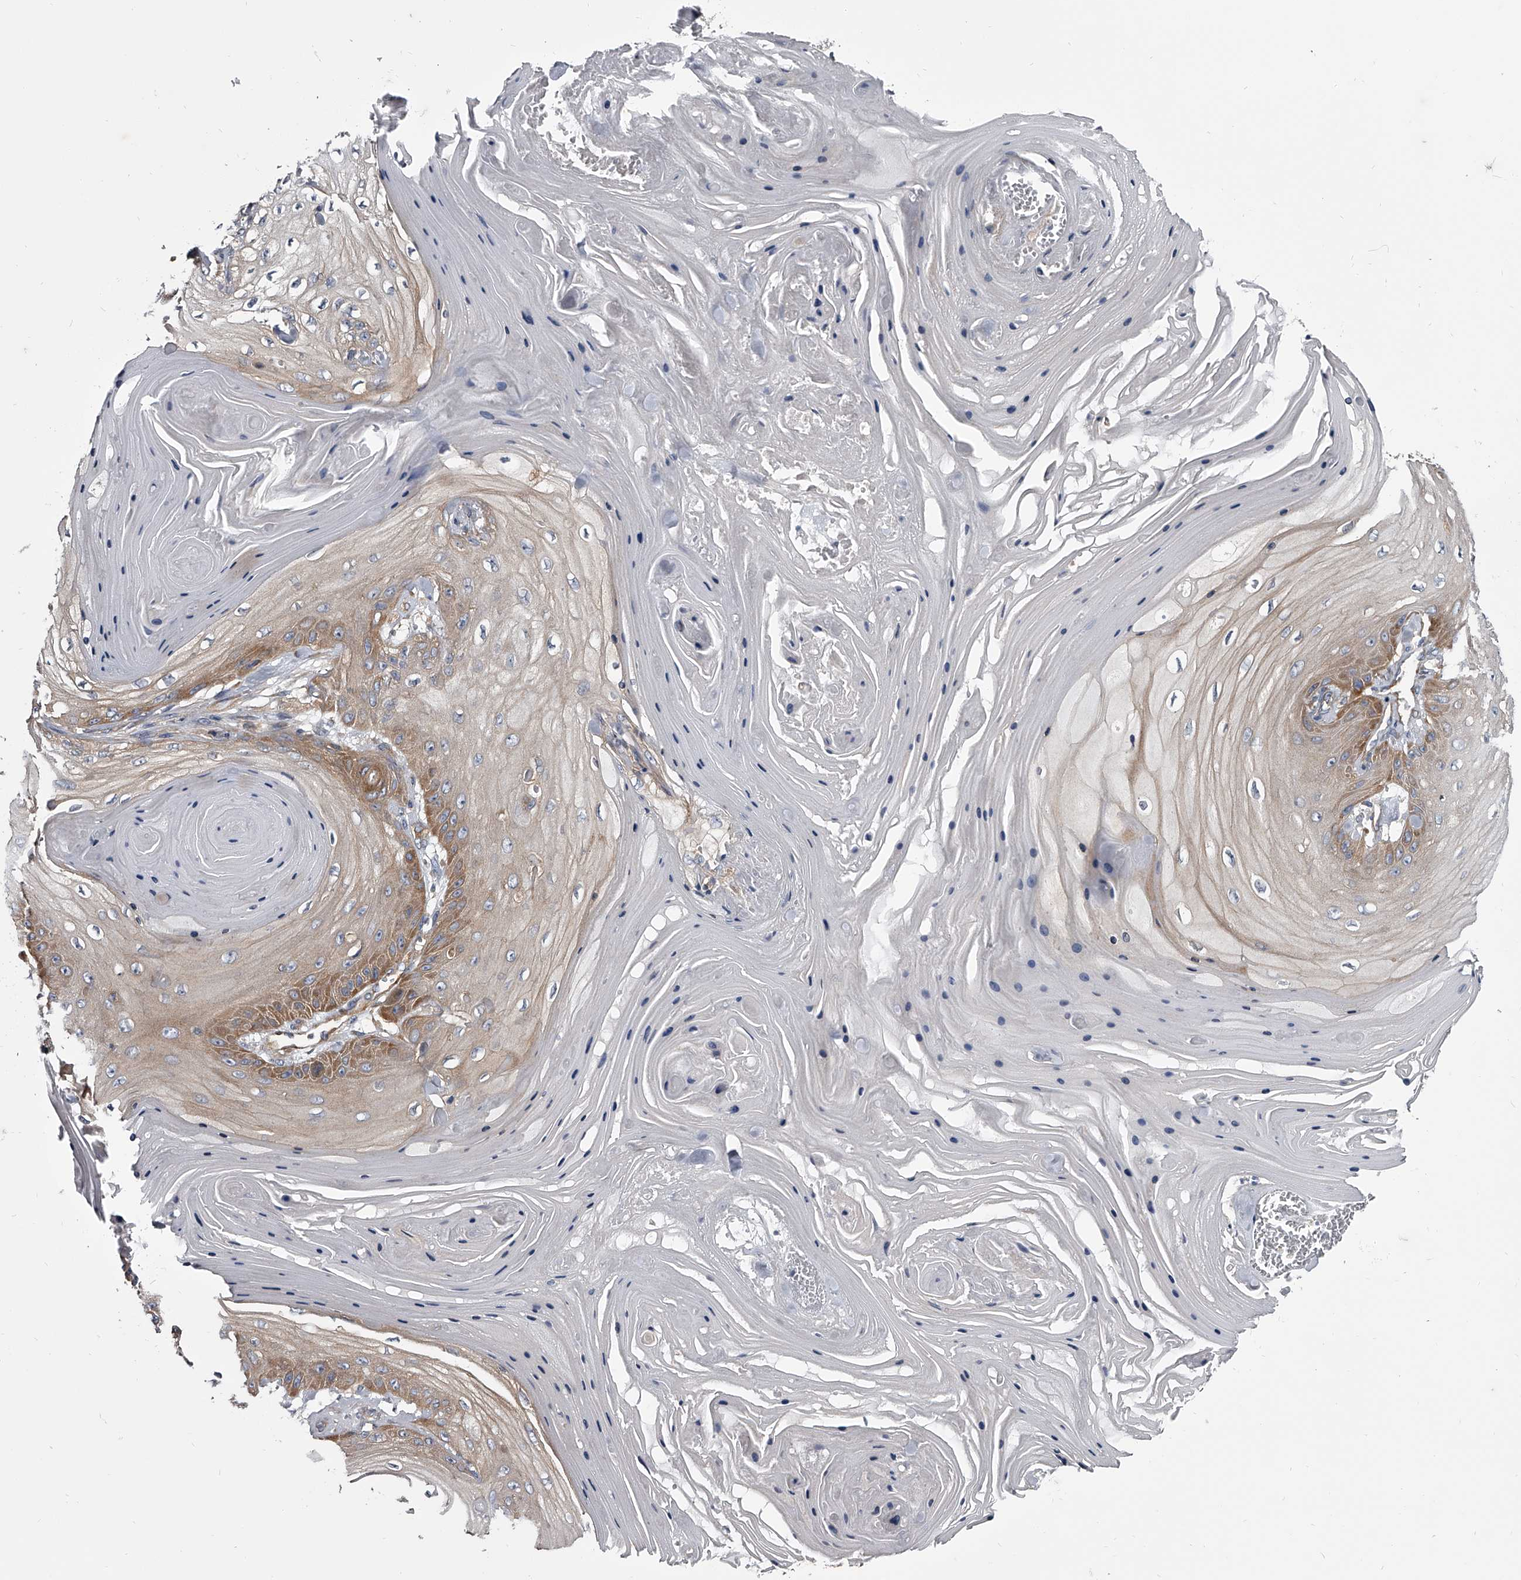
{"staining": {"intensity": "moderate", "quantity": "25%-75%", "location": "cytoplasmic/membranous"}, "tissue": "skin cancer", "cell_type": "Tumor cells", "image_type": "cancer", "snomed": [{"axis": "morphology", "description": "Squamous cell carcinoma, NOS"}, {"axis": "topography", "description": "Skin"}], "caption": "The micrograph displays staining of squamous cell carcinoma (skin), revealing moderate cytoplasmic/membranous protein staining (brown color) within tumor cells. The staining is performed using DAB (3,3'-diaminobenzidine) brown chromogen to label protein expression. The nuclei are counter-stained blue using hematoxylin.", "gene": "GAPVD1", "patient": {"sex": "male", "age": 74}}